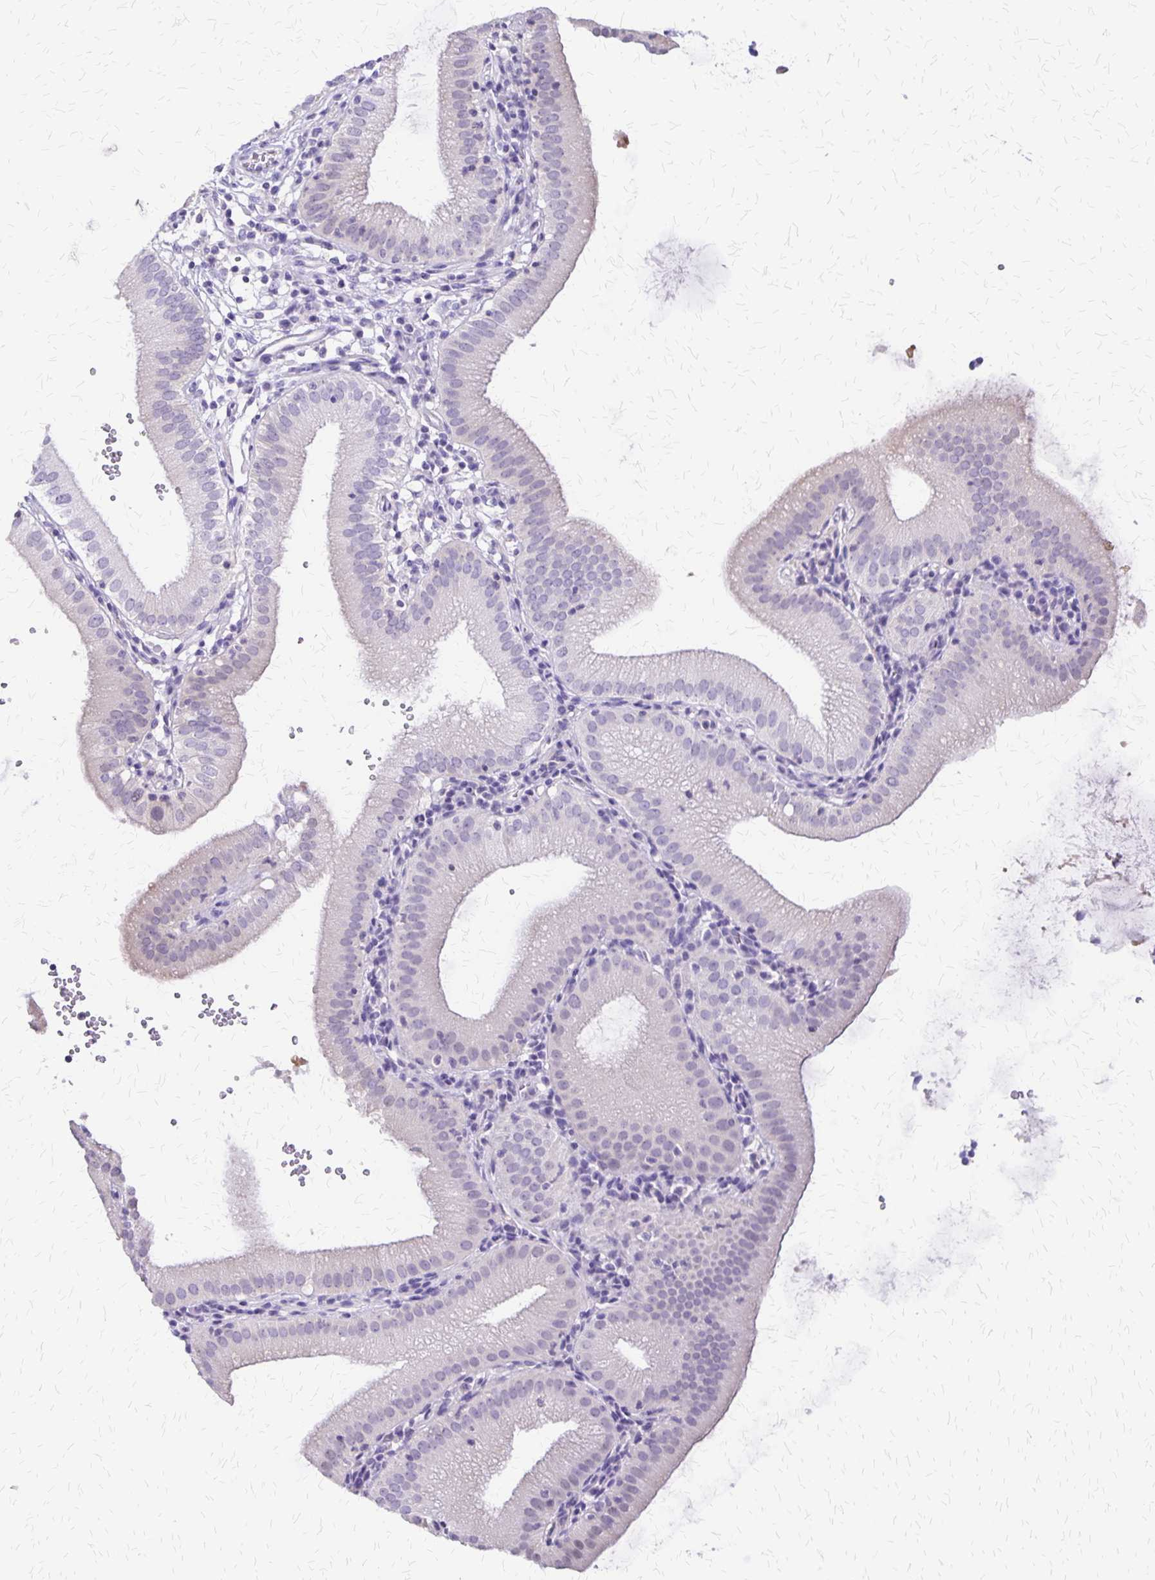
{"staining": {"intensity": "weak", "quantity": "<25%", "location": "cytoplasmic/membranous"}, "tissue": "gallbladder", "cell_type": "Glandular cells", "image_type": "normal", "snomed": [{"axis": "morphology", "description": "Normal tissue, NOS"}, {"axis": "topography", "description": "Gallbladder"}], "caption": "Immunohistochemistry histopathology image of benign gallbladder: human gallbladder stained with DAB (3,3'-diaminobenzidine) displays no significant protein expression in glandular cells.", "gene": "SI", "patient": {"sex": "female", "age": 65}}